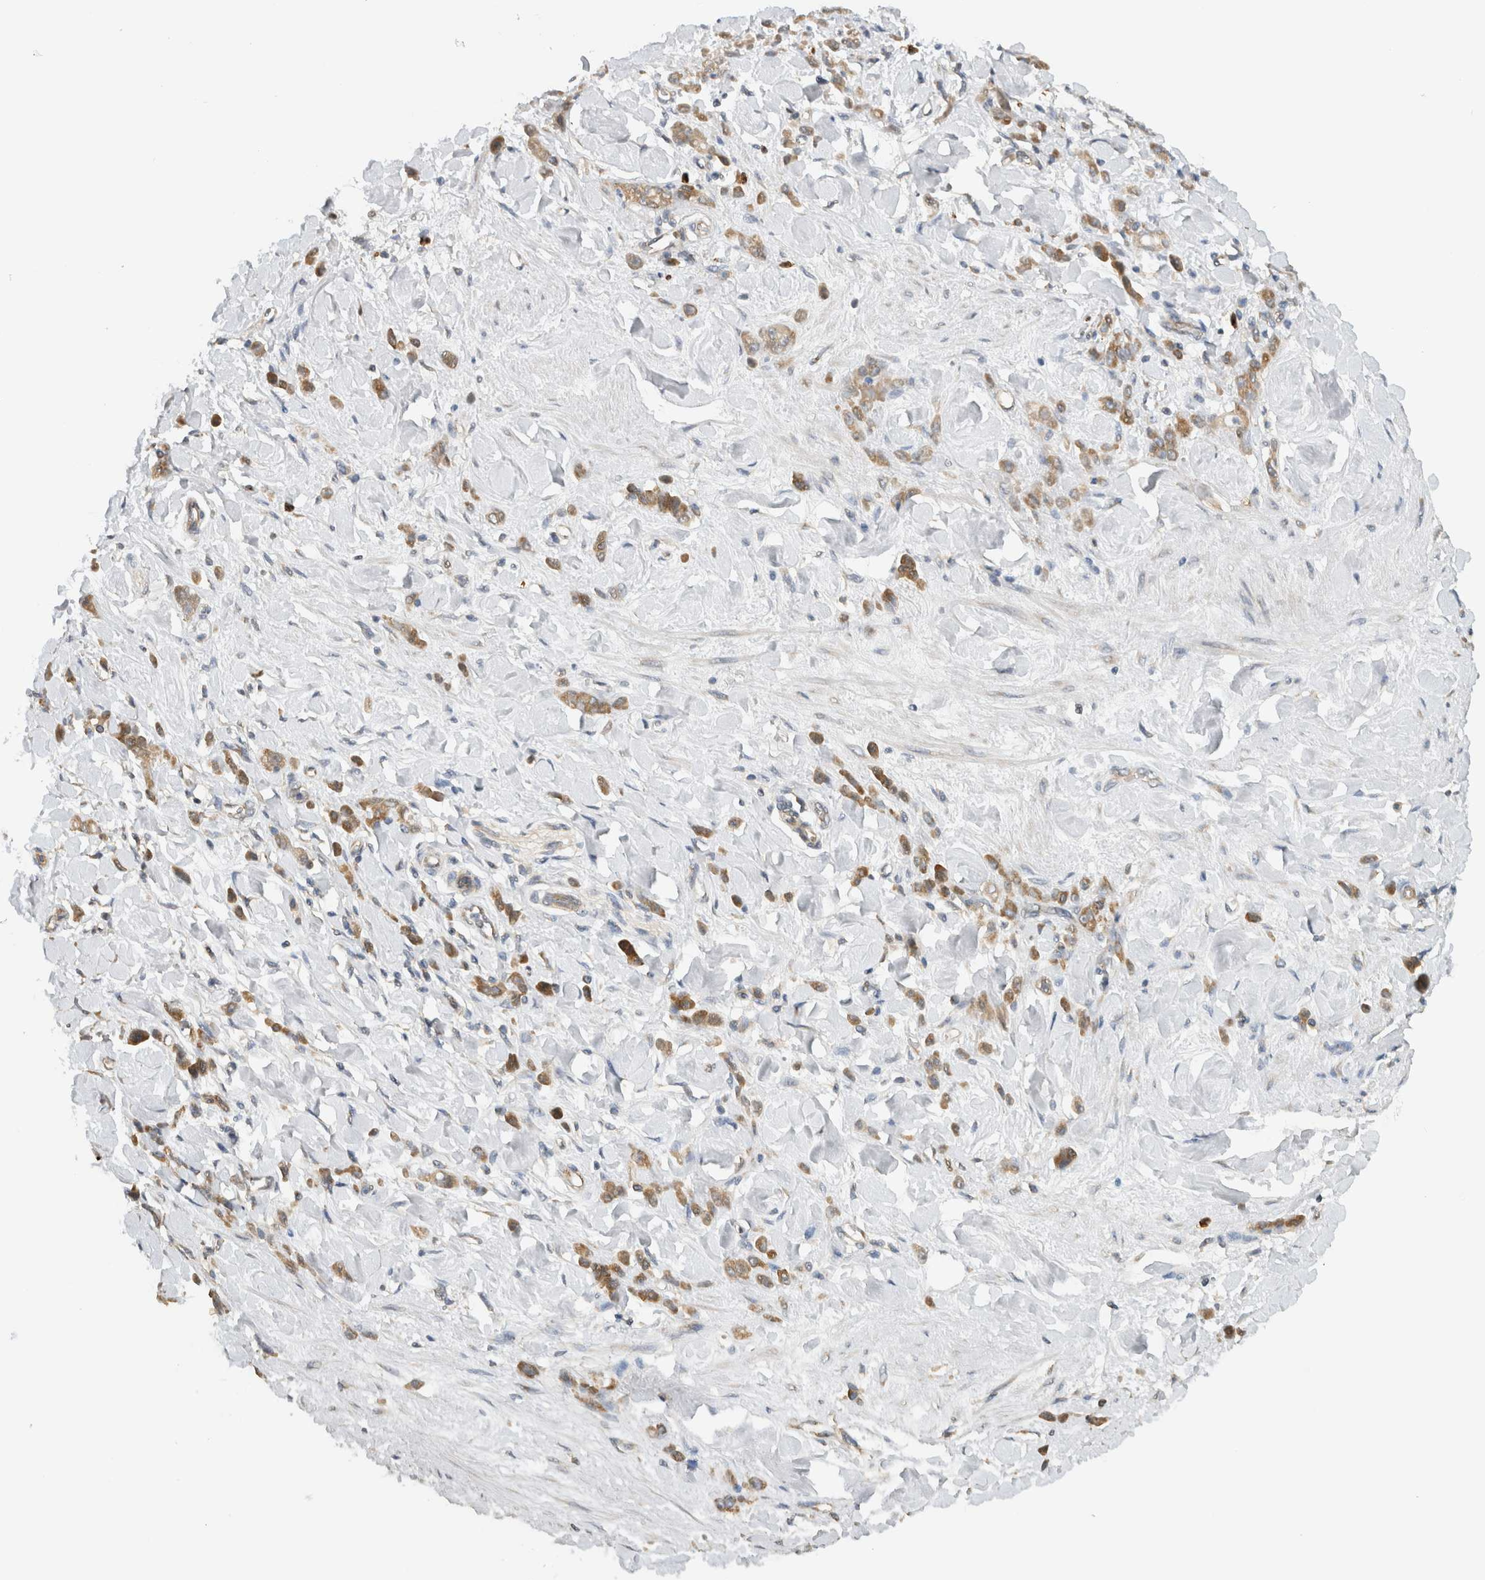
{"staining": {"intensity": "moderate", "quantity": ">75%", "location": "cytoplasmic/membranous"}, "tissue": "stomach cancer", "cell_type": "Tumor cells", "image_type": "cancer", "snomed": [{"axis": "morphology", "description": "Normal tissue, NOS"}, {"axis": "morphology", "description": "Adenocarcinoma, NOS"}, {"axis": "topography", "description": "Stomach"}], "caption": "Tumor cells show medium levels of moderate cytoplasmic/membranous expression in approximately >75% of cells in human adenocarcinoma (stomach).", "gene": "PUM1", "patient": {"sex": "male", "age": 82}}